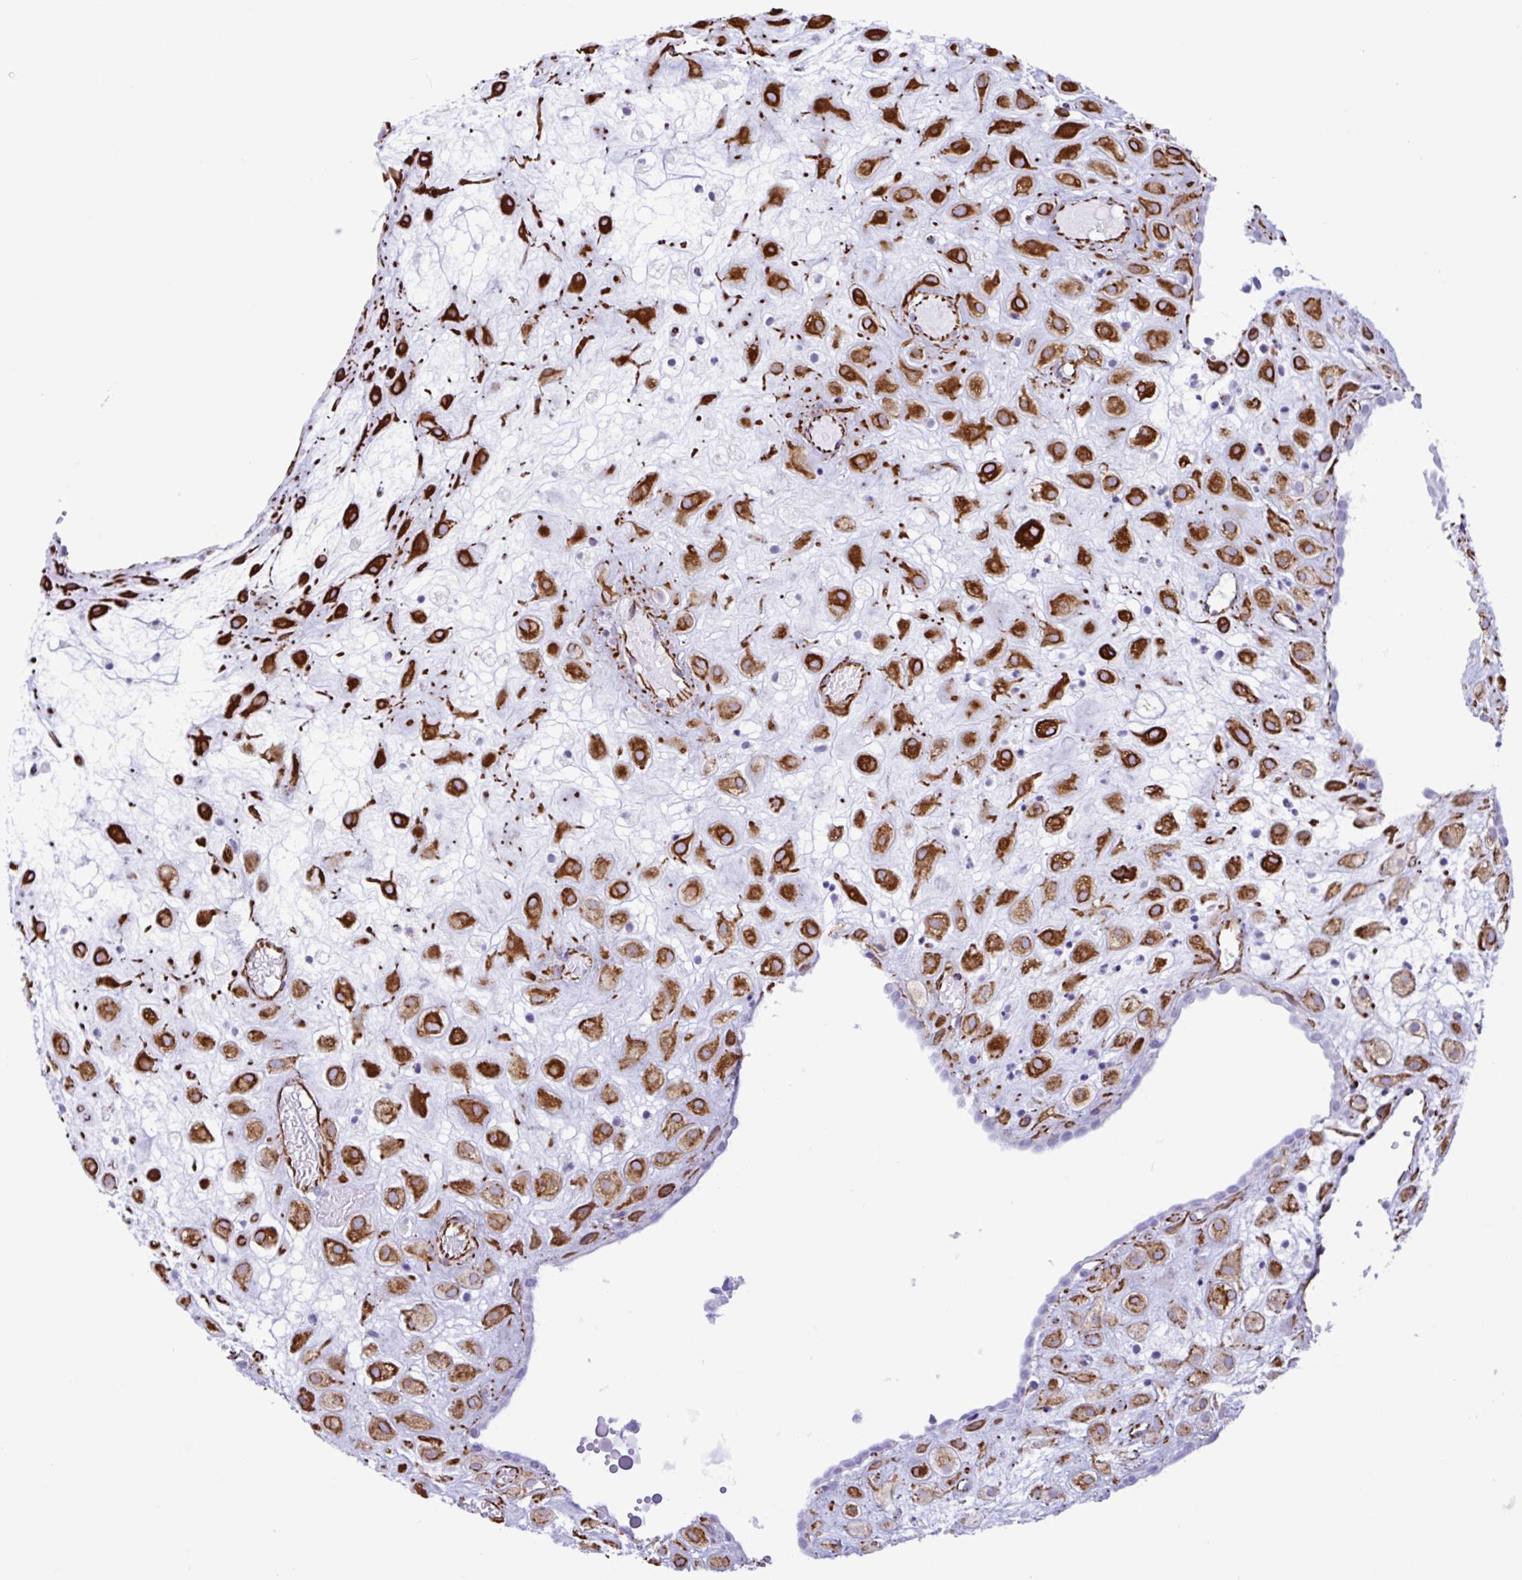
{"staining": {"intensity": "strong", "quantity": ">75%", "location": "cytoplasmic/membranous"}, "tissue": "placenta", "cell_type": "Decidual cells", "image_type": "normal", "snomed": [{"axis": "morphology", "description": "Normal tissue, NOS"}, {"axis": "topography", "description": "Placenta"}], "caption": "Immunohistochemical staining of unremarkable placenta exhibits strong cytoplasmic/membranous protein expression in approximately >75% of decidual cells. (DAB IHC with brightfield microscopy, high magnification).", "gene": "SMAD5", "patient": {"sex": "female", "age": 24}}